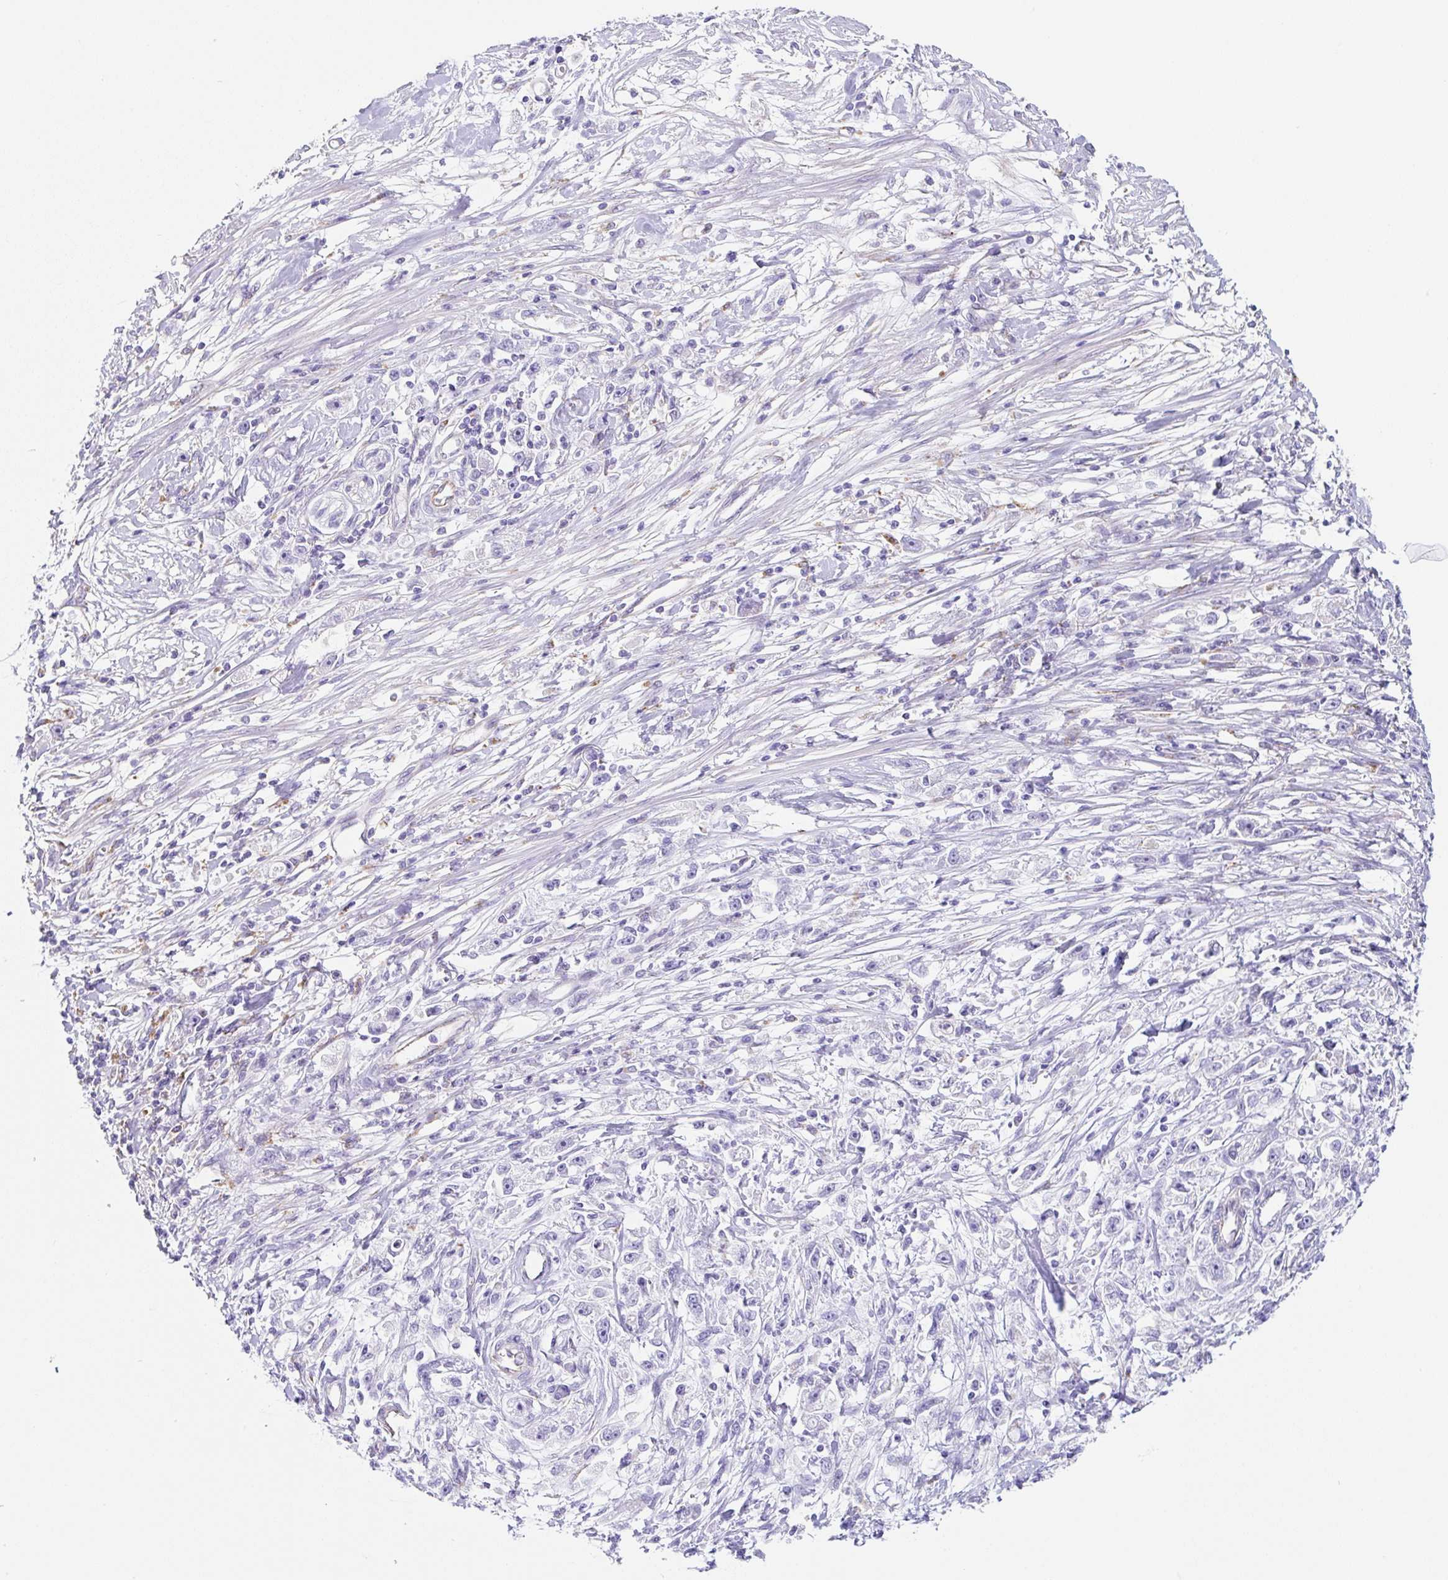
{"staining": {"intensity": "negative", "quantity": "none", "location": "none"}, "tissue": "stomach cancer", "cell_type": "Tumor cells", "image_type": "cancer", "snomed": [{"axis": "morphology", "description": "Adenocarcinoma, NOS"}, {"axis": "topography", "description": "Stomach"}], "caption": "High magnification brightfield microscopy of stomach cancer (adenocarcinoma) stained with DAB (brown) and counterstained with hematoxylin (blue): tumor cells show no significant positivity.", "gene": "DKK4", "patient": {"sex": "female", "age": 59}}